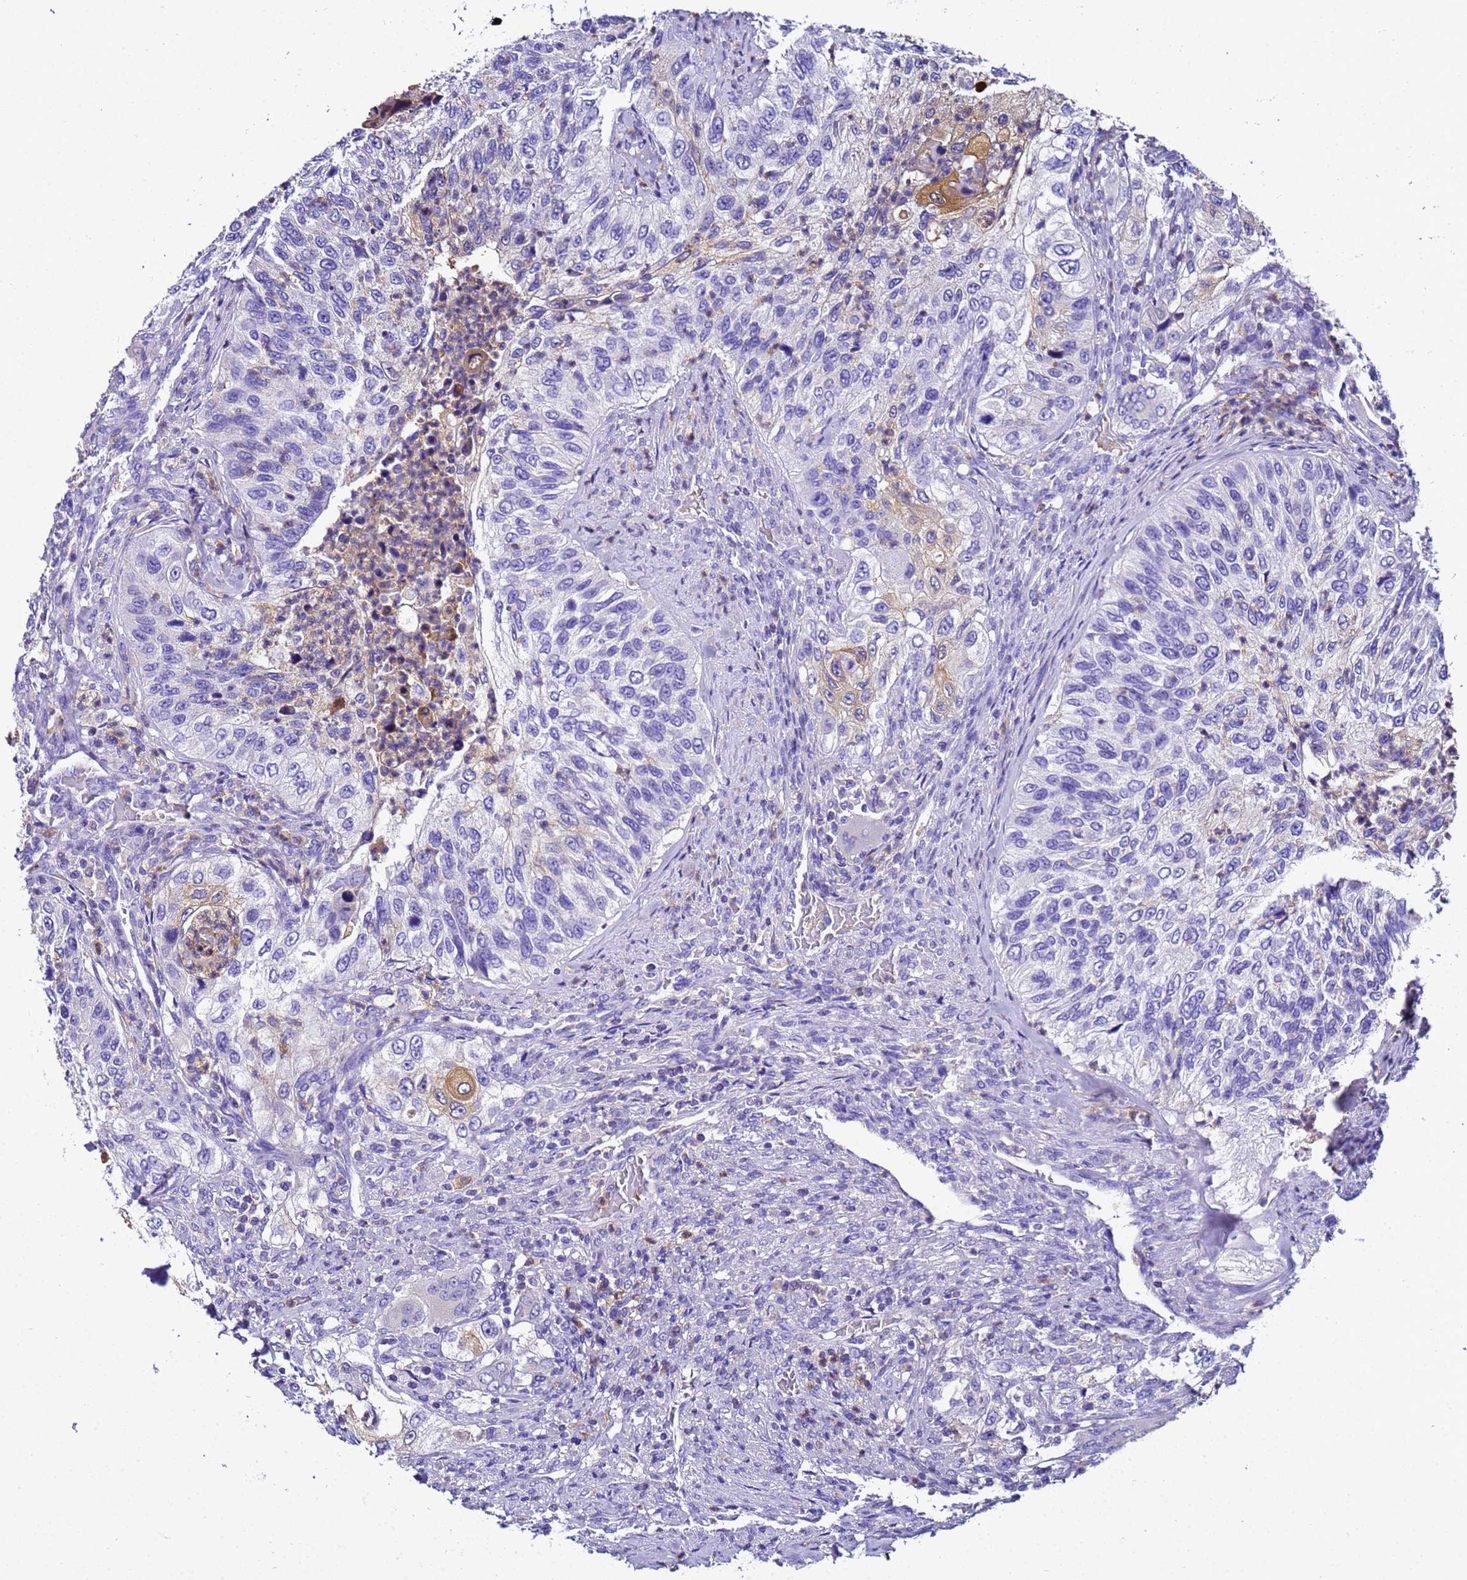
{"staining": {"intensity": "weak", "quantity": "<25%", "location": "cytoplasmic/membranous"}, "tissue": "urothelial cancer", "cell_type": "Tumor cells", "image_type": "cancer", "snomed": [{"axis": "morphology", "description": "Urothelial carcinoma, High grade"}, {"axis": "topography", "description": "Urinary bladder"}], "caption": "DAB (3,3'-diaminobenzidine) immunohistochemical staining of human urothelial carcinoma (high-grade) exhibits no significant staining in tumor cells. (DAB immunohistochemistry visualized using brightfield microscopy, high magnification).", "gene": "UGT2A1", "patient": {"sex": "female", "age": 60}}